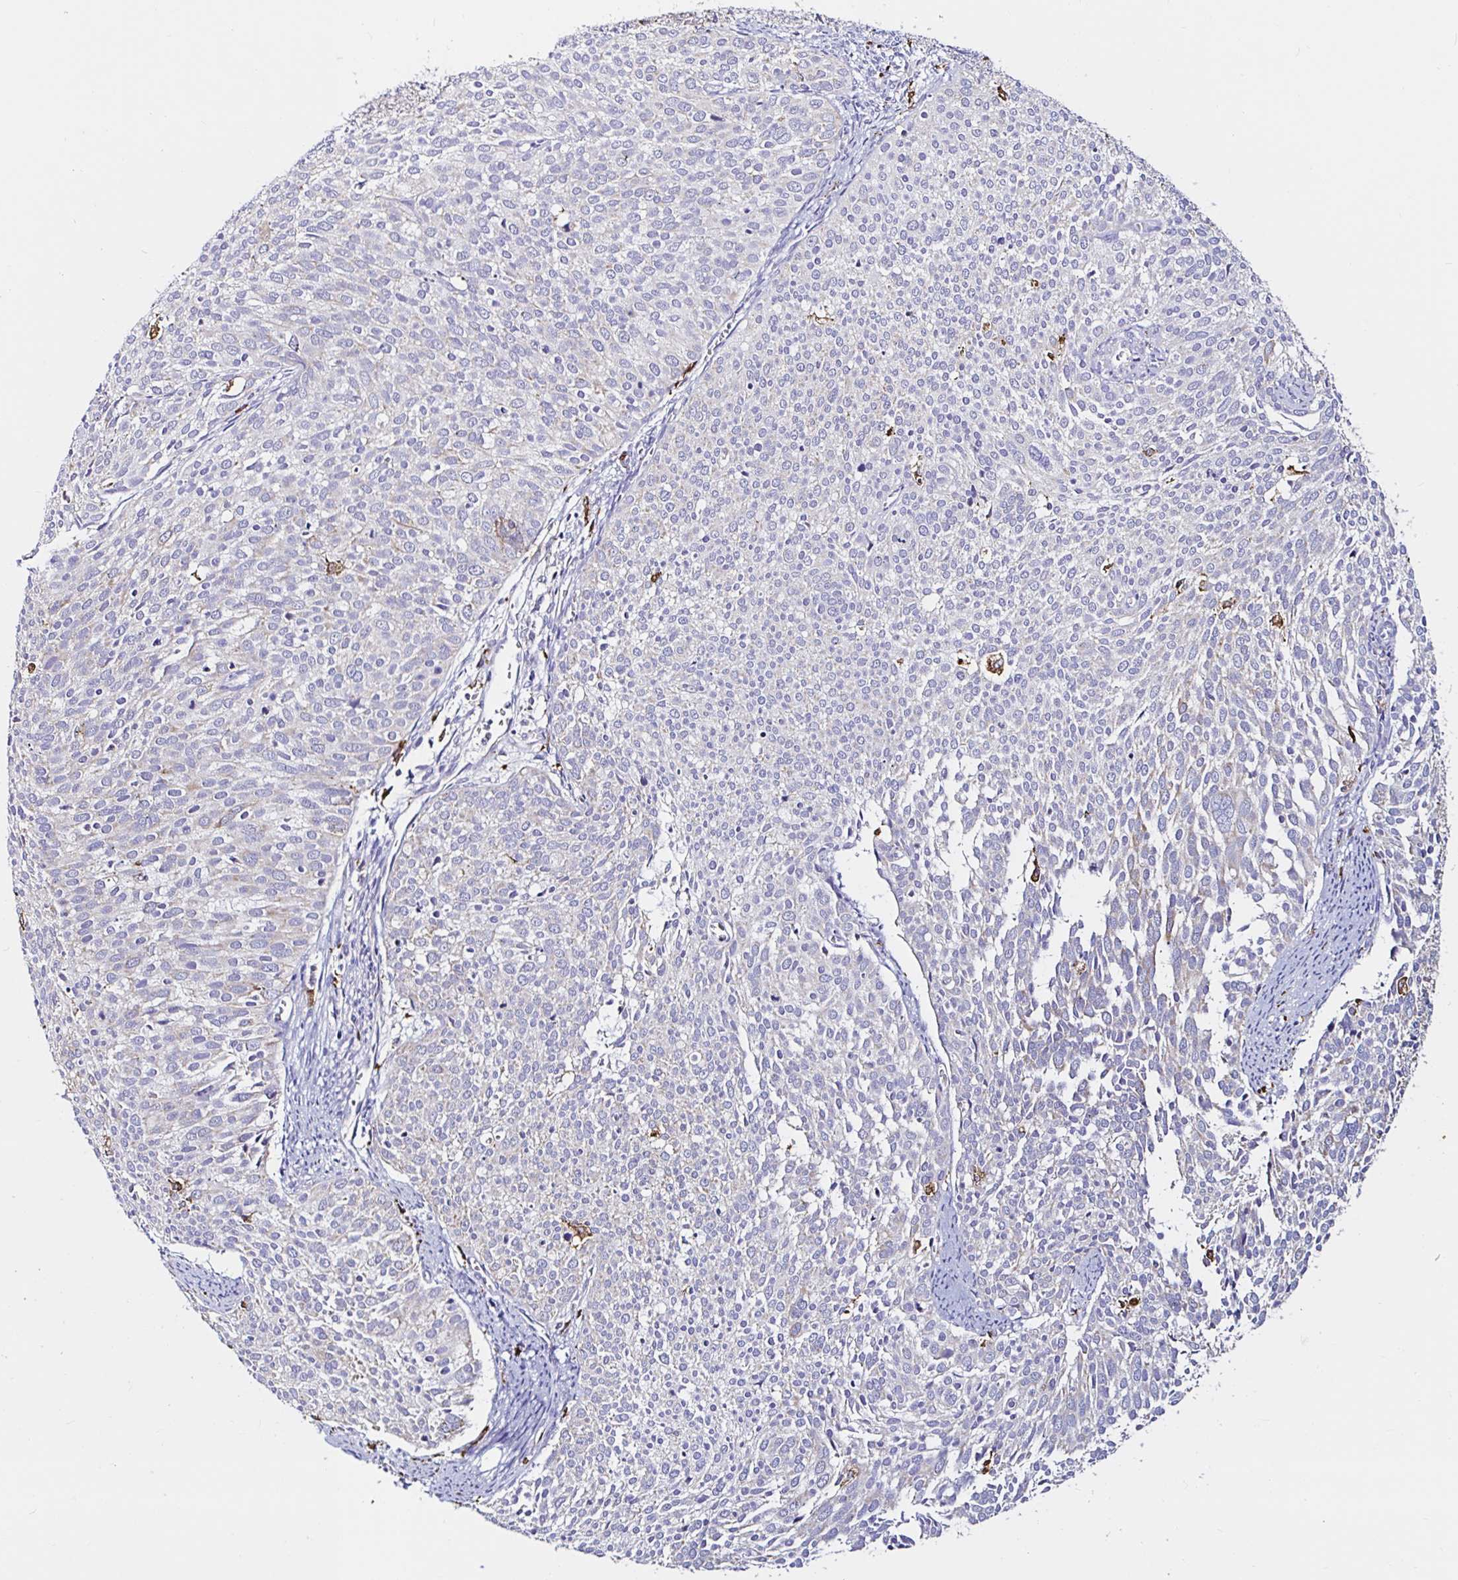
{"staining": {"intensity": "negative", "quantity": "none", "location": "none"}, "tissue": "cervical cancer", "cell_type": "Tumor cells", "image_type": "cancer", "snomed": [{"axis": "morphology", "description": "Squamous cell carcinoma, NOS"}, {"axis": "topography", "description": "Cervix"}], "caption": "Cervical cancer was stained to show a protein in brown. There is no significant positivity in tumor cells.", "gene": "MSR1", "patient": {"sex": "female", "age": 39}}